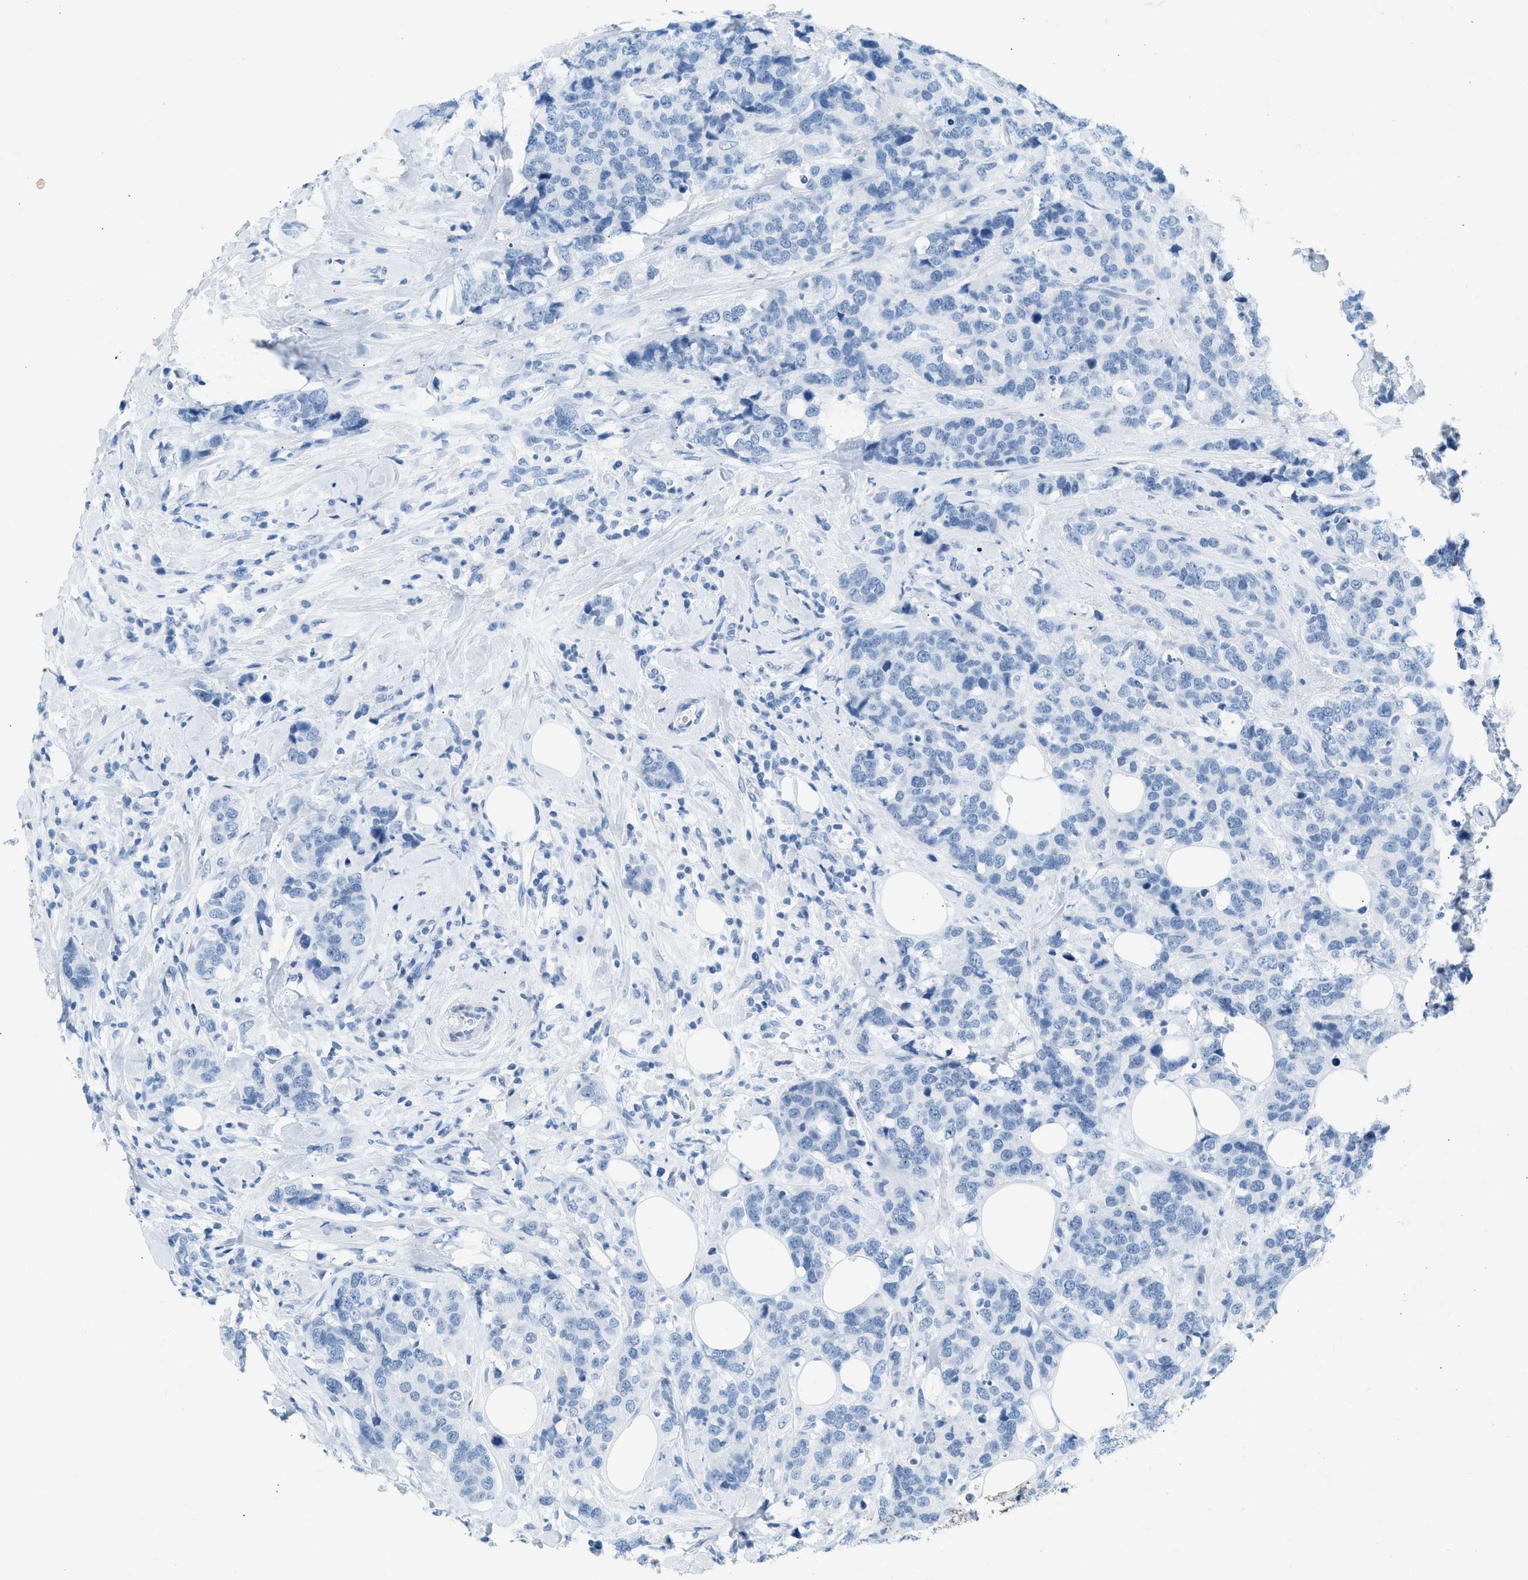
{"staining": {"intensity": "negative", "quantity": "none", "location": "none"}, "tissue": "breast cancer", "cell_type": "Tumor cells", "image_type": "cancer", "snomed": [{"axis": "morphology", "description": "Lobular carcinoma"}, {"axis": "topography", "description": "Breast"}], "caption": "The photomicrograph shows no significant expression in tumor cells of breast cancer.", "gene": "HHATL", "patient": {"sex": "female", "age": 59}}